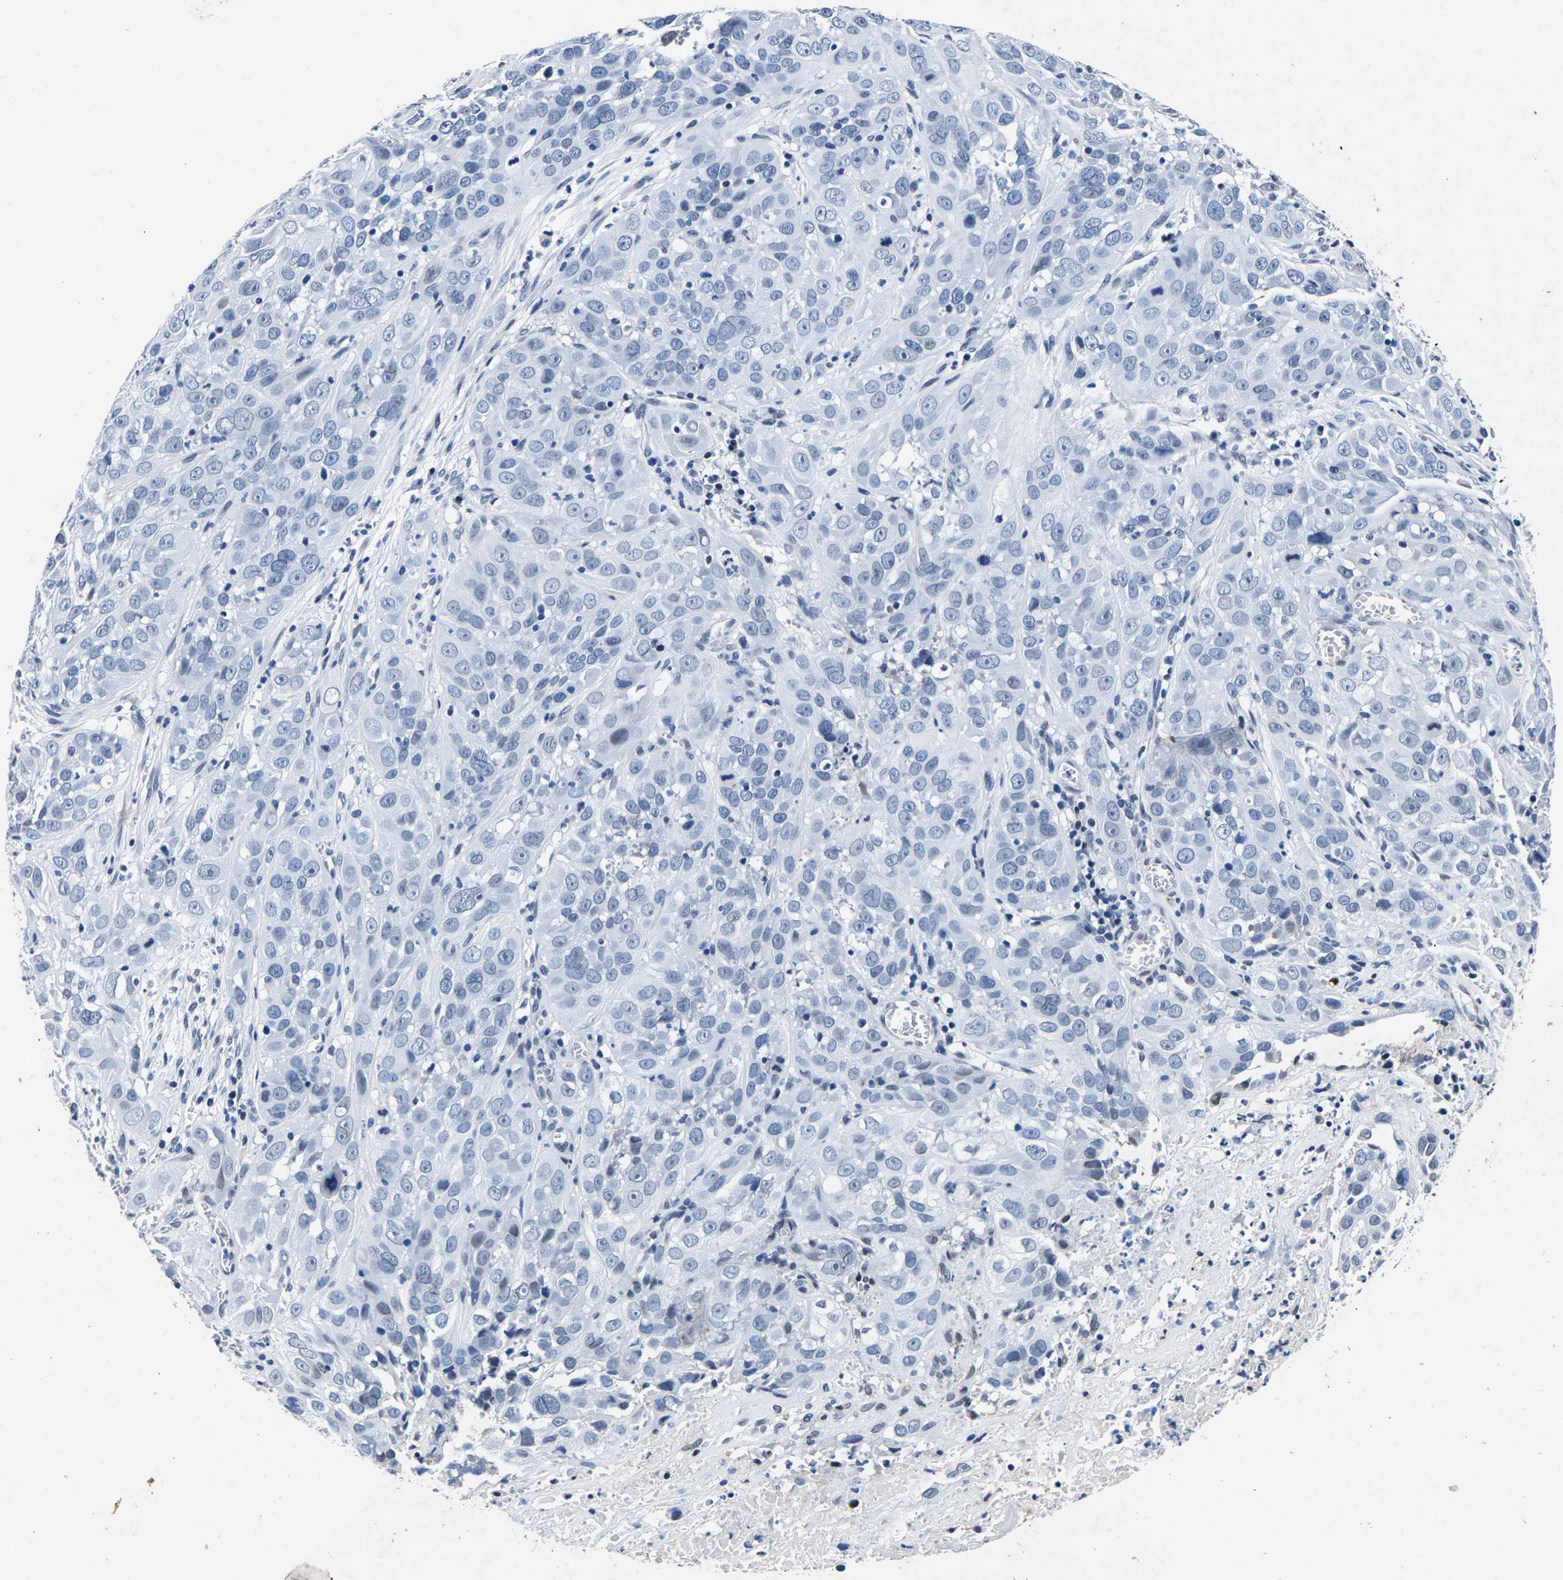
{"staining": {"intensity": "negative", "quantity": "none", "location": "none"}, "tissue": "cervical cancer", "cell_type": "Tumor cells", "image_type": "cancer", "snomed": [{"axis": "morphology", "description": "Squamous cell carcinoma, NOS"}, {"axis": "topography", "description": "Cervix"}], "caption": "This is an immunohistochemistry image of human cervical cancer (squamous cell carcinoma). There is no expression in tumor cells.", "gene": "UBN2", "patient": {"sex": "female", "age": 32}}